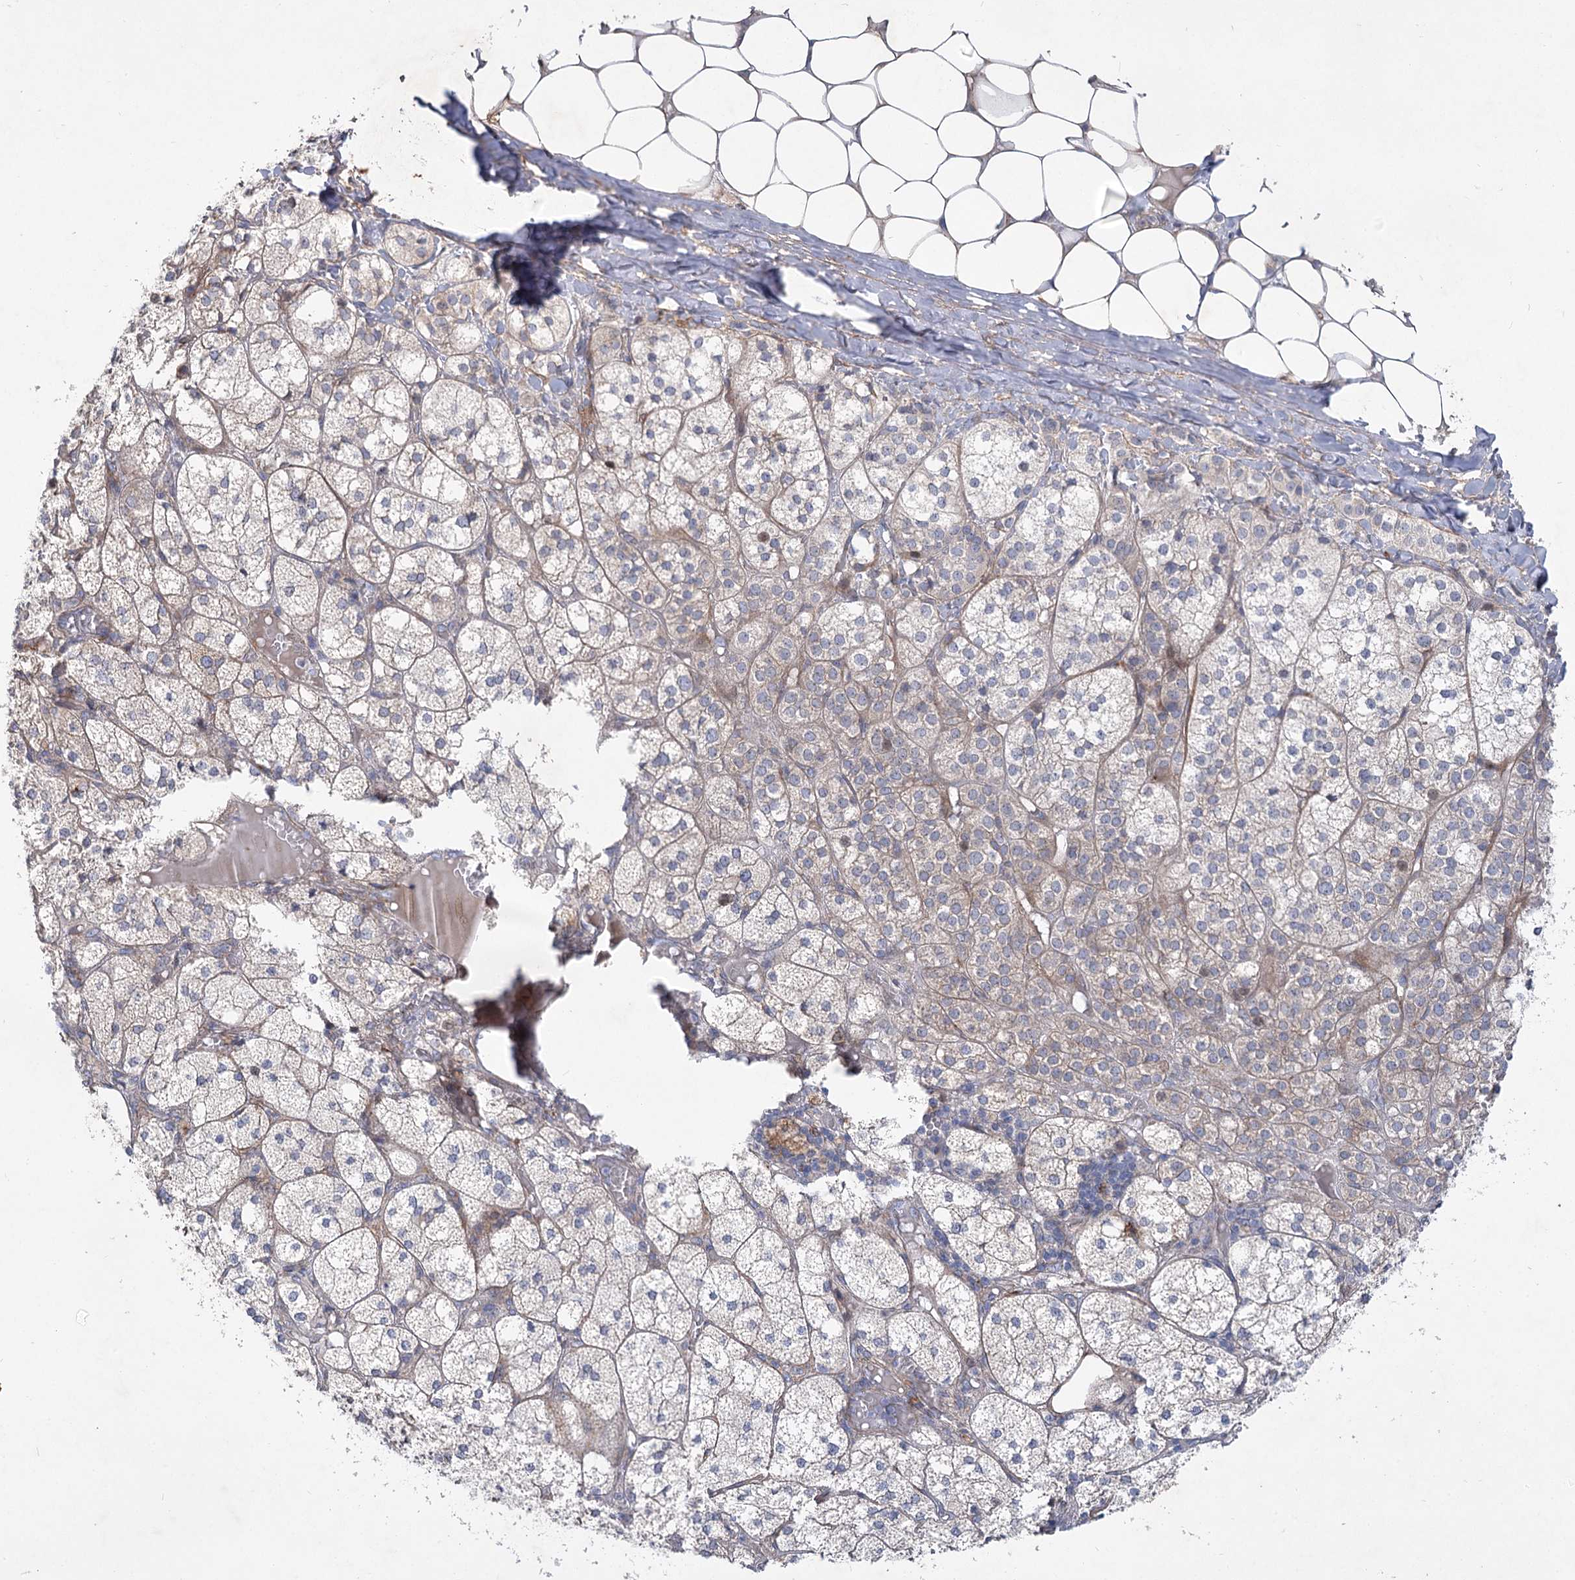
{"staining": {"intensity": "moderate", "quantity": "<25%", "location": "cytoplasmic/membranous"}, "tissue": "adrenal gland", "cell_type": "Glandular cells", "image_type": "normal", "snomed": [{"axis": "morphology", "description": "Normal tissue, NOS"}, {"axis": "topography", "description": "Adrenal gland"}], "caption": "Normal adrenal gland was stained to show a protein in brown. There is low levels of moderate cytoplasmic/membranous staining in approximately <25% of glandular cells.", "gene": "SH3BP5L", "patient": {"sex": "female", "age": 61}}